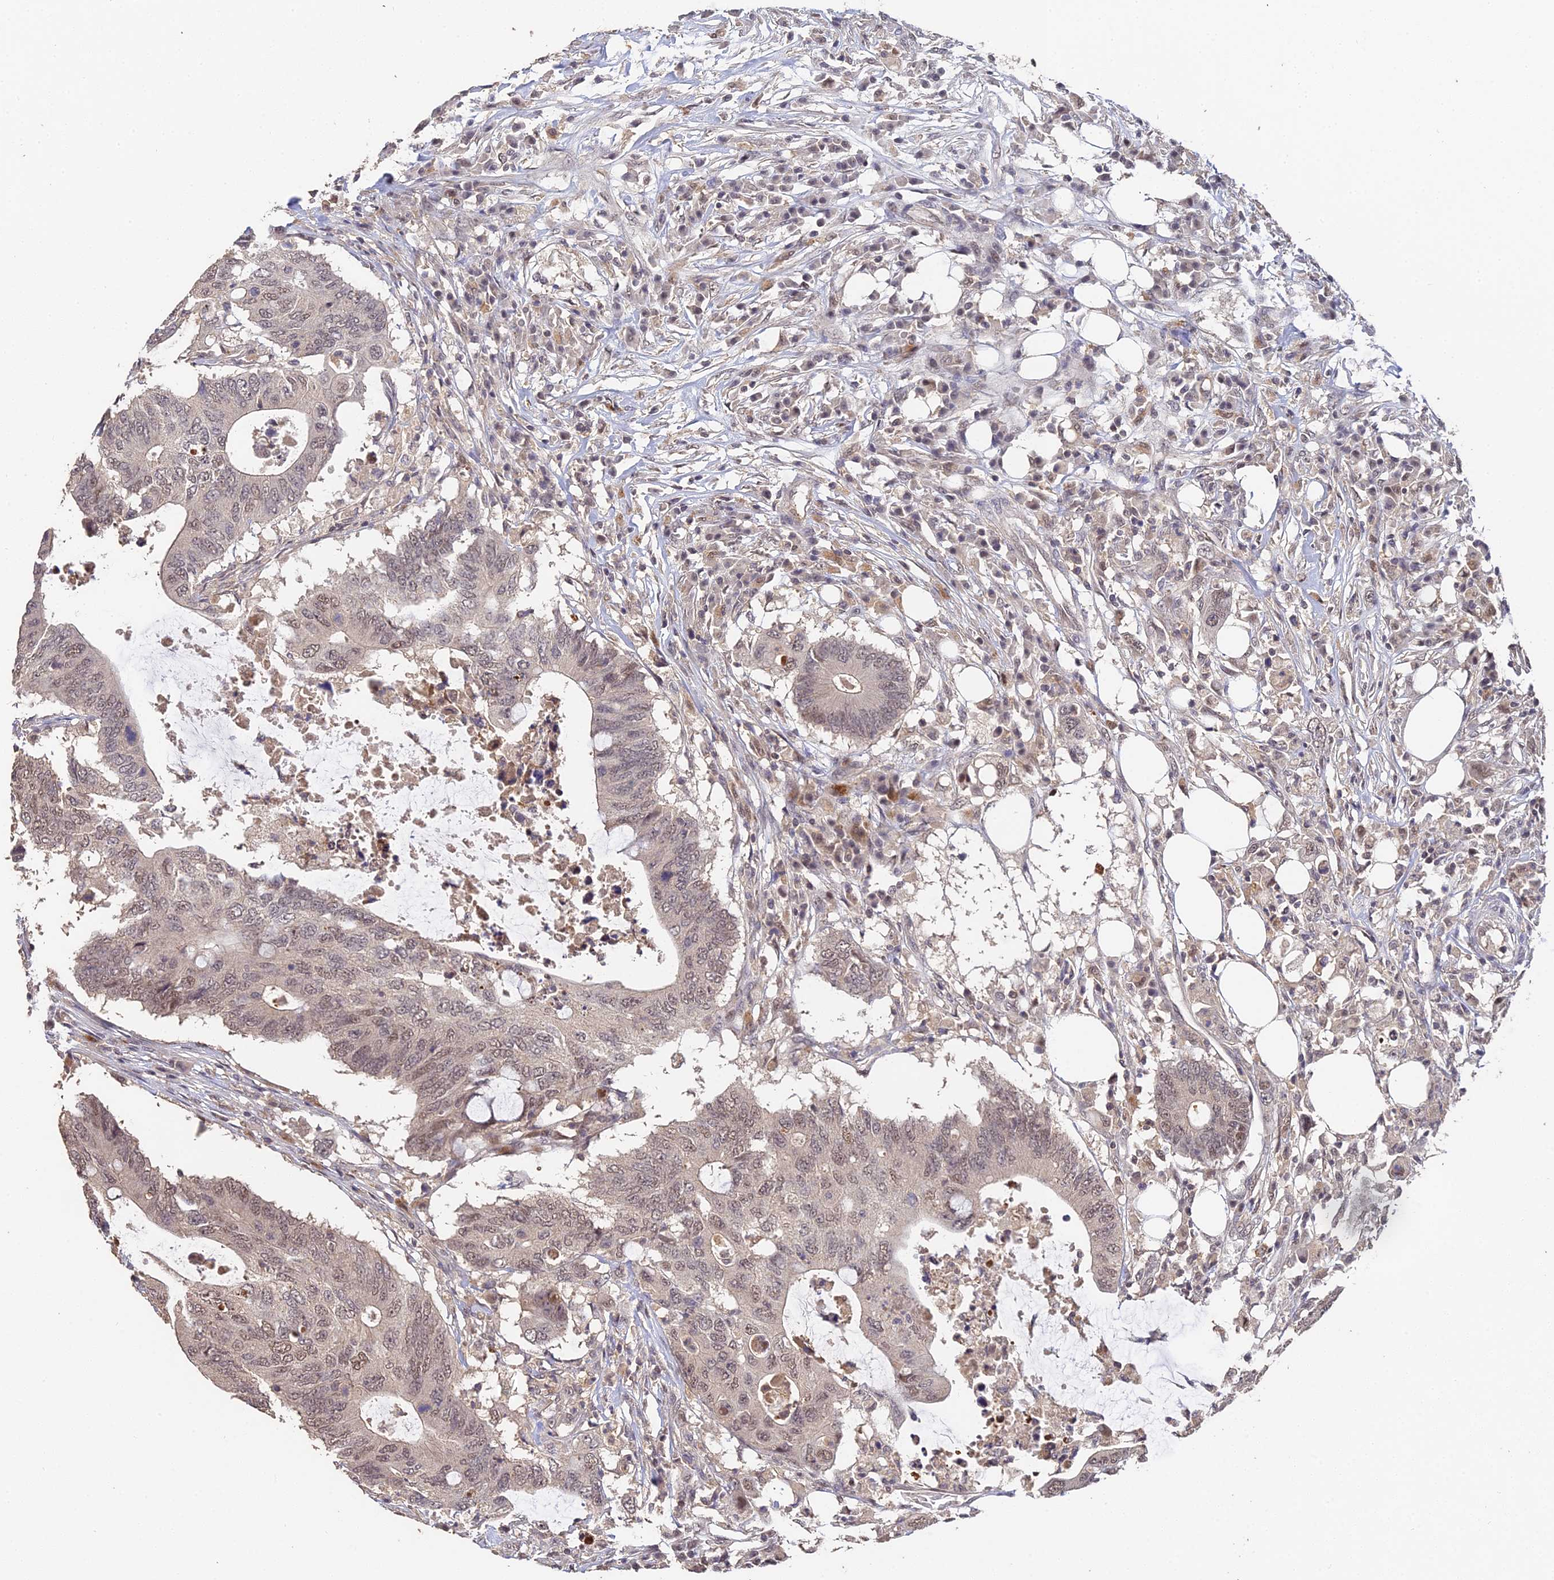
{"staining": {"intensity": "moderate", "quantity": ">75%", "location": "nuclear"}, "tissue": "colorectal cancer", "cell_type": "Tumor cells", "image_type": "cancer", "snomed": [{"axis": "morphology", "description": "Adenocarcinoma, NOS"}, {"axis": "topography", "description": "Colon"}], "caption": "This photomicrograph shows immunohistochemistry (IHC) staining of colorectal cancer, with medium moderate nuclear positivity in about >75% of tumor cells.", "gene": "LSM5", "patient": {"sex": "male", "age": 71}}